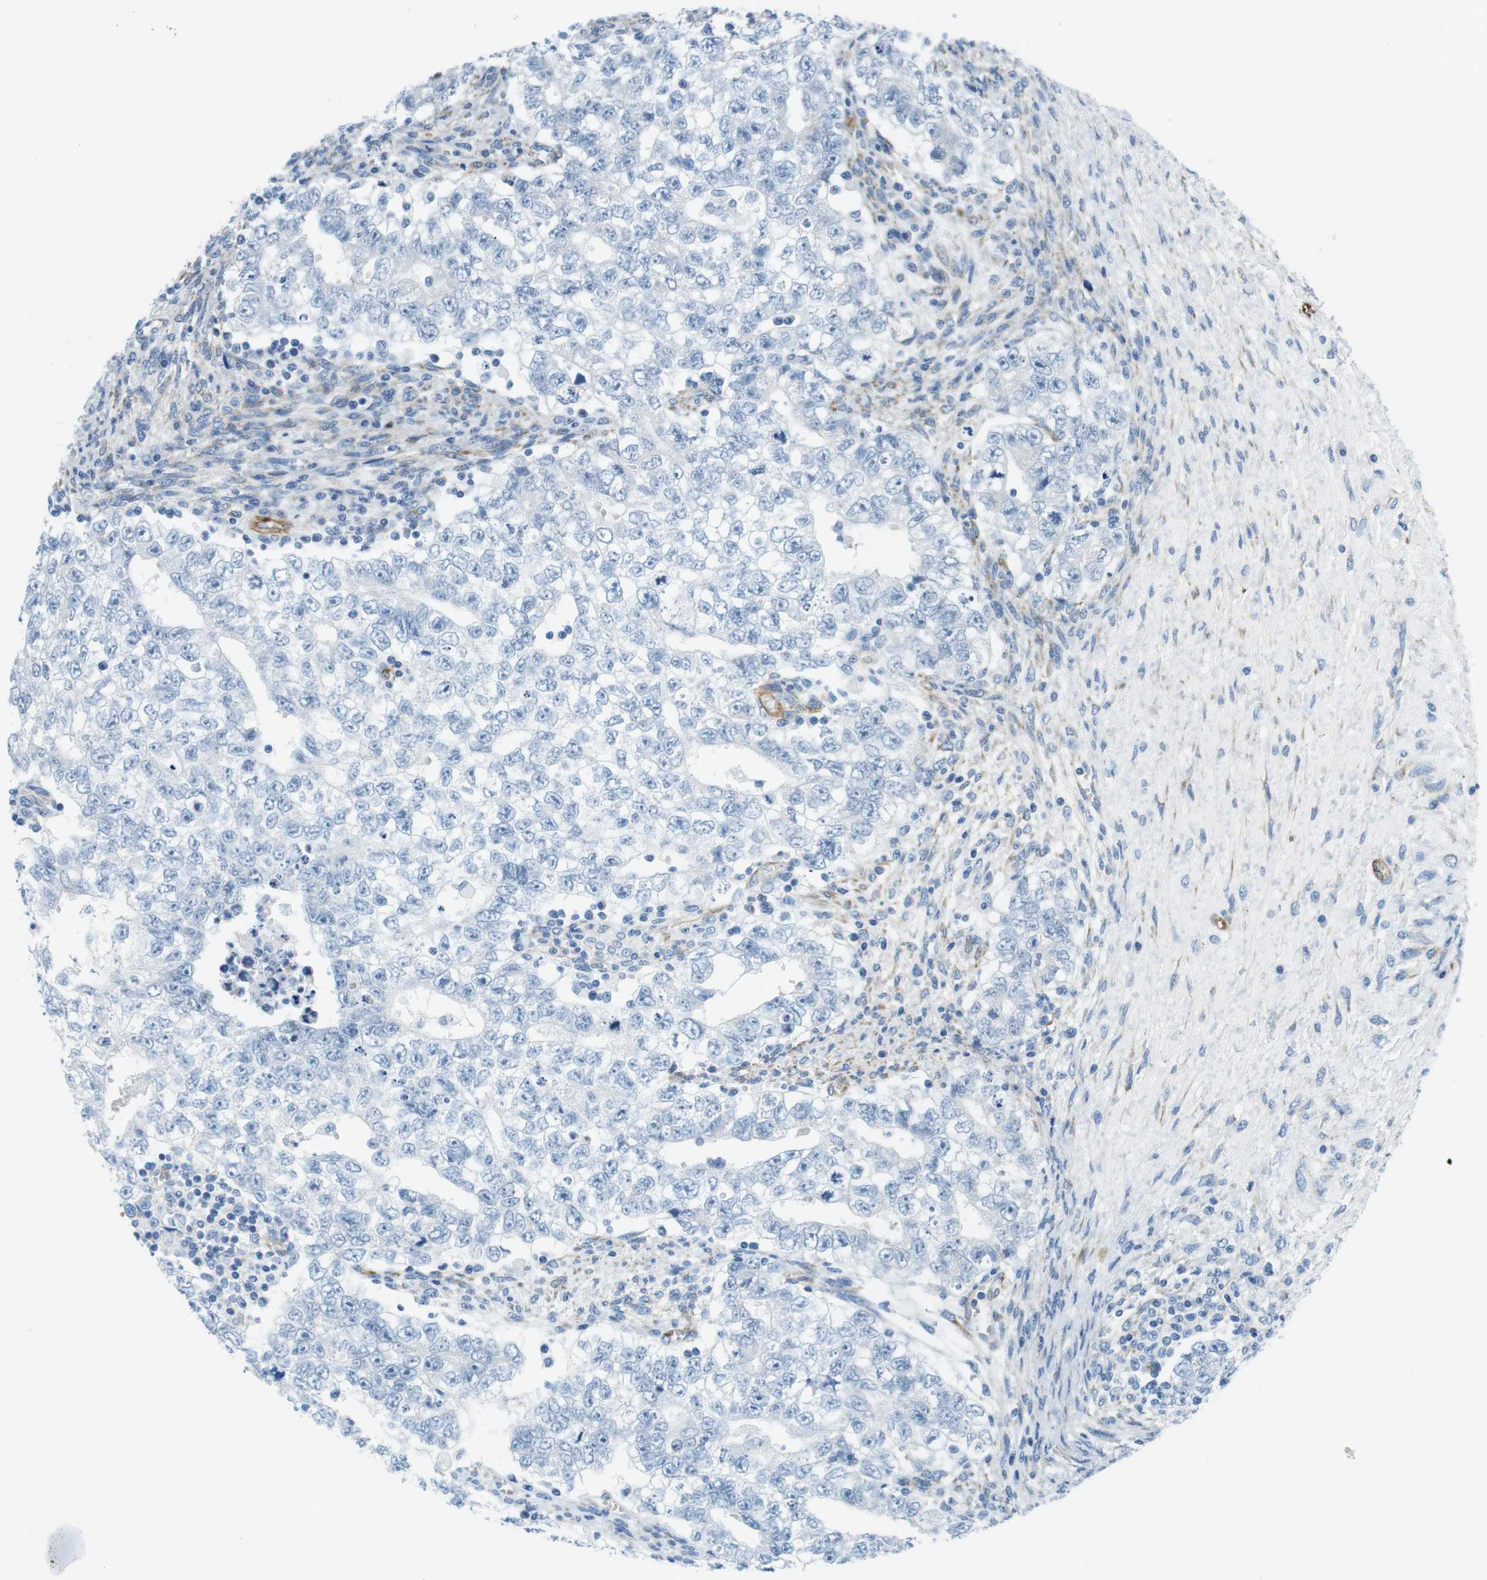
{"staining": {"intensity": "negative", "quantity": "none", "location": "none"}, "tissue": "testis cancer", "cell_type": "Tumor cells", "image_type": "cancer", "snomed": [{"axis": "morphology", "description": "Seminoma, NOS"}, {"axis": "morphology", "description": "Carcinoma, Embryonal, NOS"}, {"axis": "topography", "description": "Testis"}], "caption": "The IHC photomicrograph has no significant staining in tumor cells of testis cancer tissue. (DAB (3,3'-diaminobenzidine) immunohistochemistry (IHC) visualized using brightfield microscopy, high magnification).", "gene": "EMP2", "patient": {"sex": "male", "age": 38}}